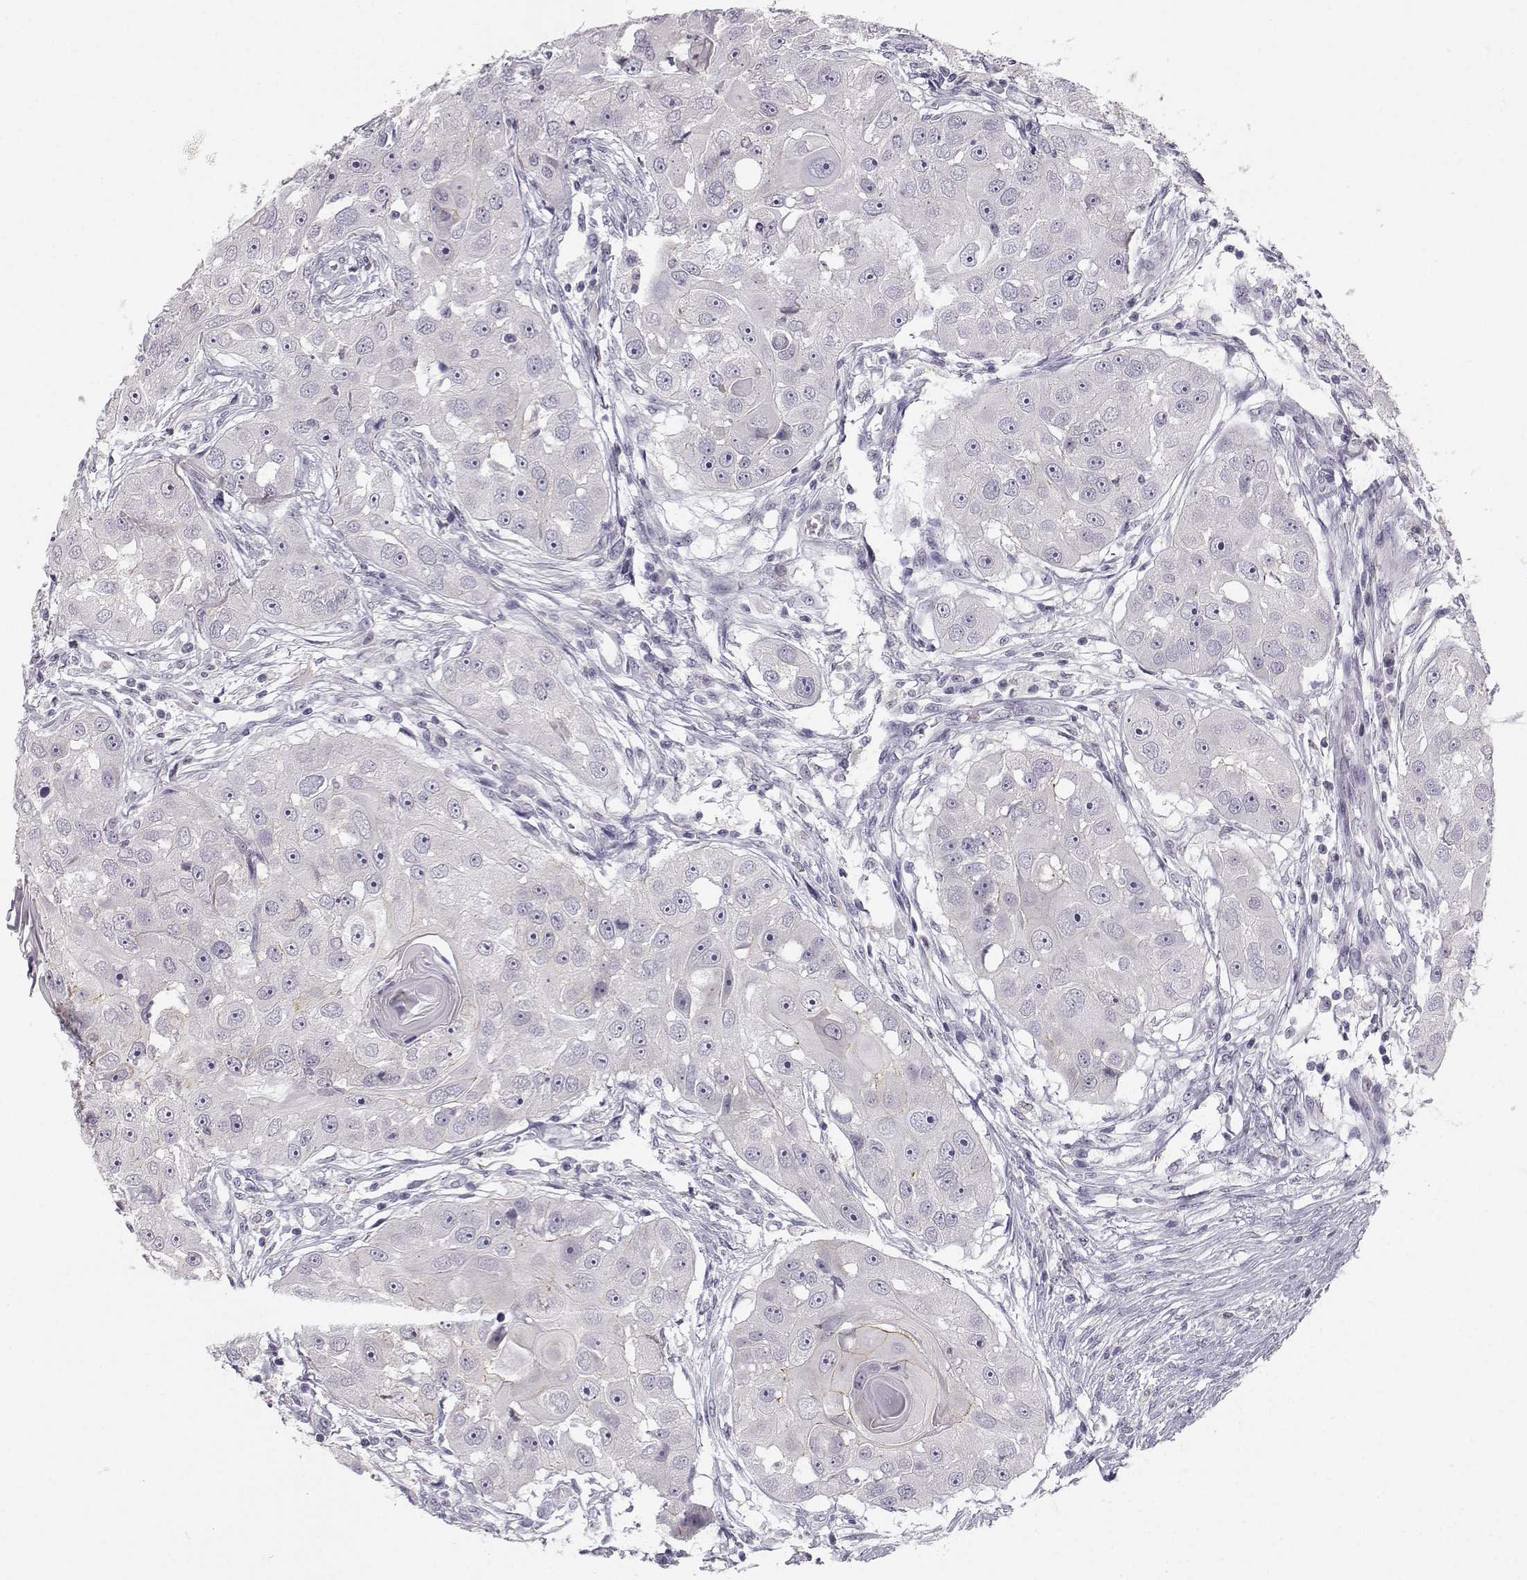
{"staining": {"intensity": "weak", "quantity": "<25%", "location": "cytoplasmic/membranous"}, "tissue": "head and neck cancer", "cell_type": "Tumor cells", "image_type": "cancer", "snomed": [{"axis": "morphology", "description": "Squamous cell carcinoma, NOS"}, {"axis": "topography", "description": "Head-Neck"}], "caption": "Immunohistochemical staining of head and neck squamous cell carcinoma demonstrates no significant positivity in tumor cells. Brightfield microscopy of immunohistochemistry (IHC) stained with DAB (brown) and hematoxylin (blue), captured at high magnification.", "gene": "ZNF185", "patient": {"sex": "male", "age": 51}}